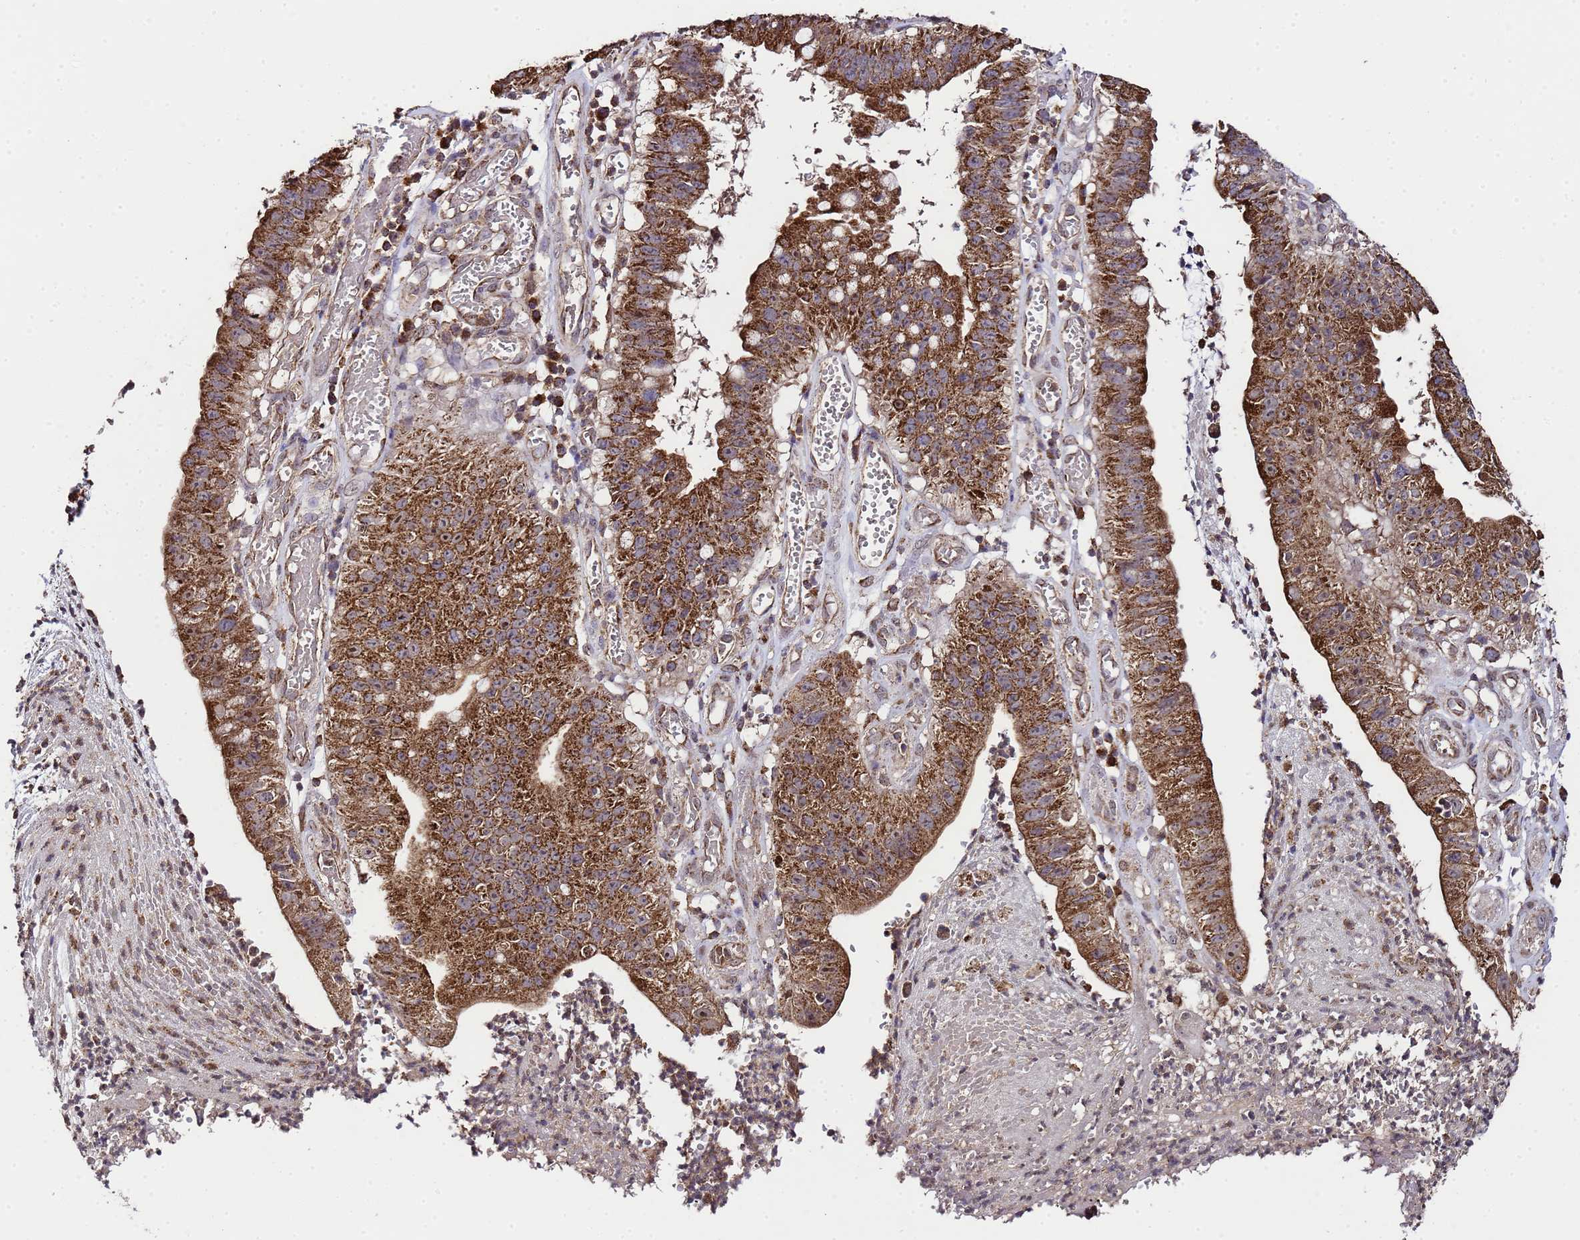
{"staining": {"intensity": "strong", "quantity": ">75%", "location": "cytoplasmic/membranous"}, "tissue": "stomach cancer", "cell_type": "Tumor cells", "image_type": "cancer", "snomed": [{"axis": "morphology", "description": "Adenocarcinoma, NOS"}, {"axis": "topography", "description": "Stomach"}], "caption": "Immunohistochemistry (IHC) (DAB (3,3'-diaminobenzidine)) staining of stomach cancer demonstrates strong cytoplasmic/membranous protein staining in about >75% of tumor cells.", "gene": "HSPBAP1", "patient": {"sex": "male", "age": 59}}